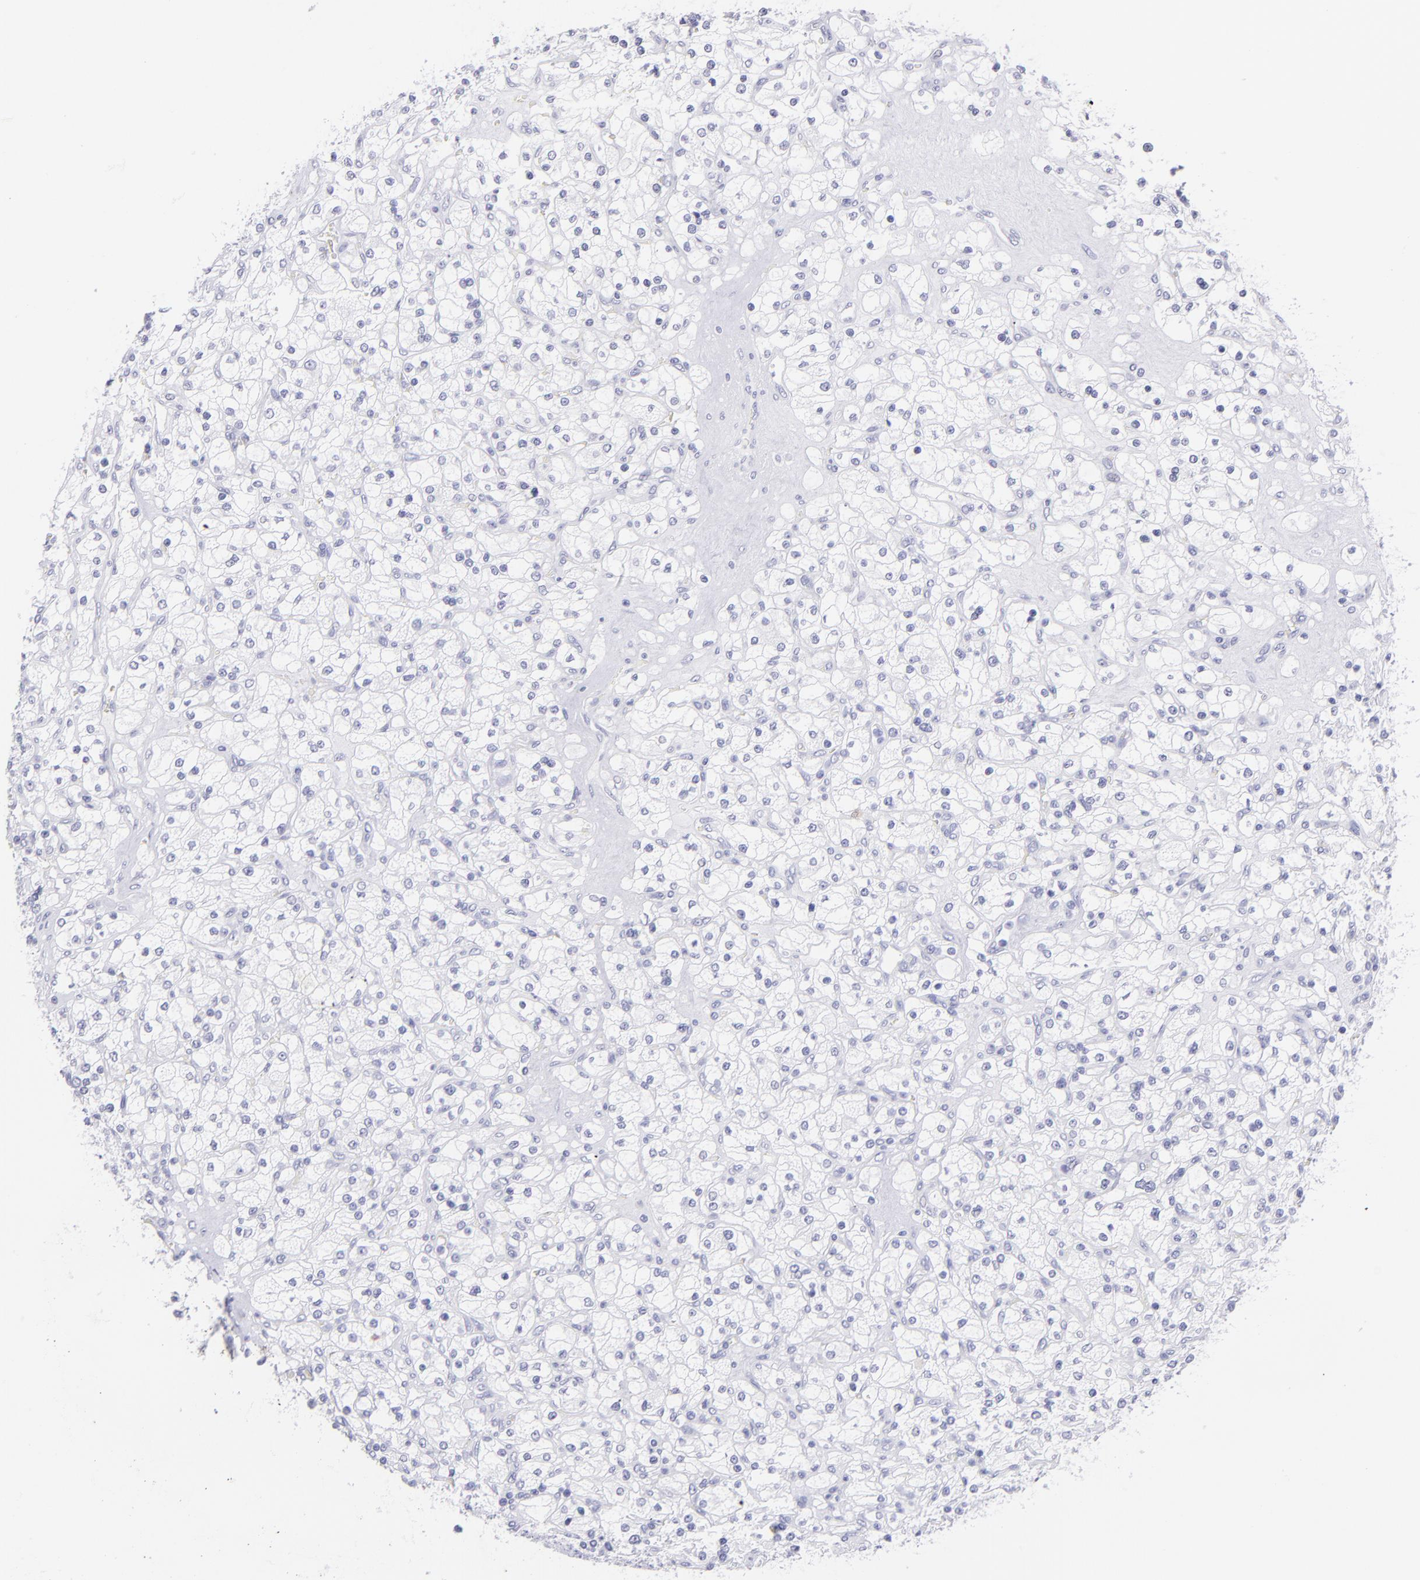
{"staining": {"intensity": "negative", "quantity": "none", "location": "none"}, "tissue": "renal cancer", "cell_type": "Tumor cells", "image_type": "cancer", "snomed": [{"axis": "morphology", "description": "Adenocarcinoma, NOS"}, {"axis": "topography", "description": "Kidney"}], "caption": "This is an immunohistochemistry histopathology image of human renal cancer. There is no expression in tumor cells.", "gene": "CNP", "patient": {"sex": "female", "age": 83}}